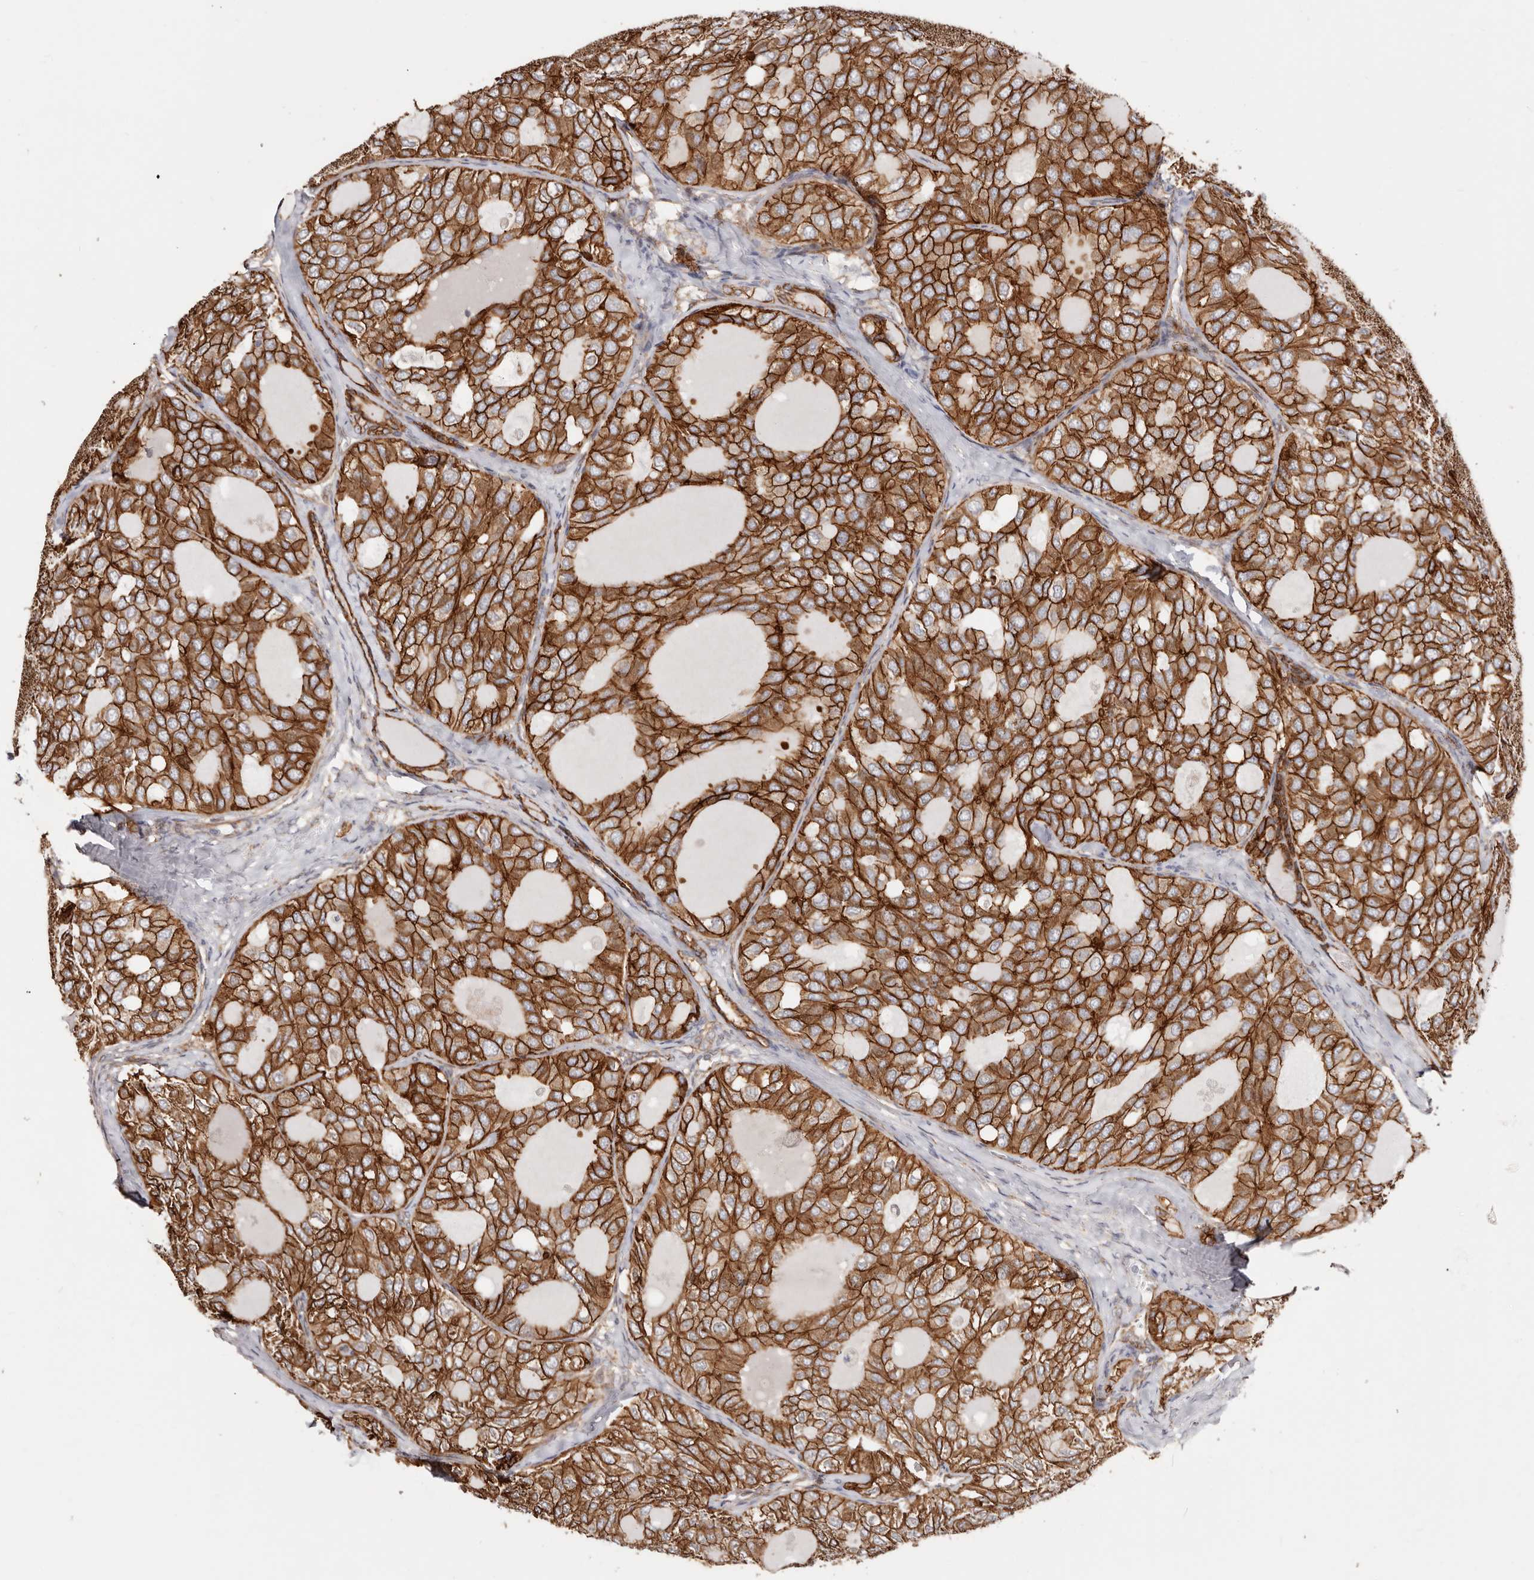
{"staining": {"intensity": "strong", "quantity": ">75%", "location": "cytoplasmic/membranous"}, "tissue": "thyroid cancer", "cell_type": "Tumor cells", "image_type": "cancer", "snomed": [{"axis": "morphology", "description": "Follicular adenoma carcinoma, NOS"}, {"axis": "topography", "description": "Thyroid gland"}], "caption": "Protein analysis of follicular adenoma carcinoma (thyroid) tissue exhibits strong cytoplasmic/membranous positivity in approximately >75% of tumor cells.", "gene": "CTNNB1", "patient": {"sex": "male", "age": 75}}